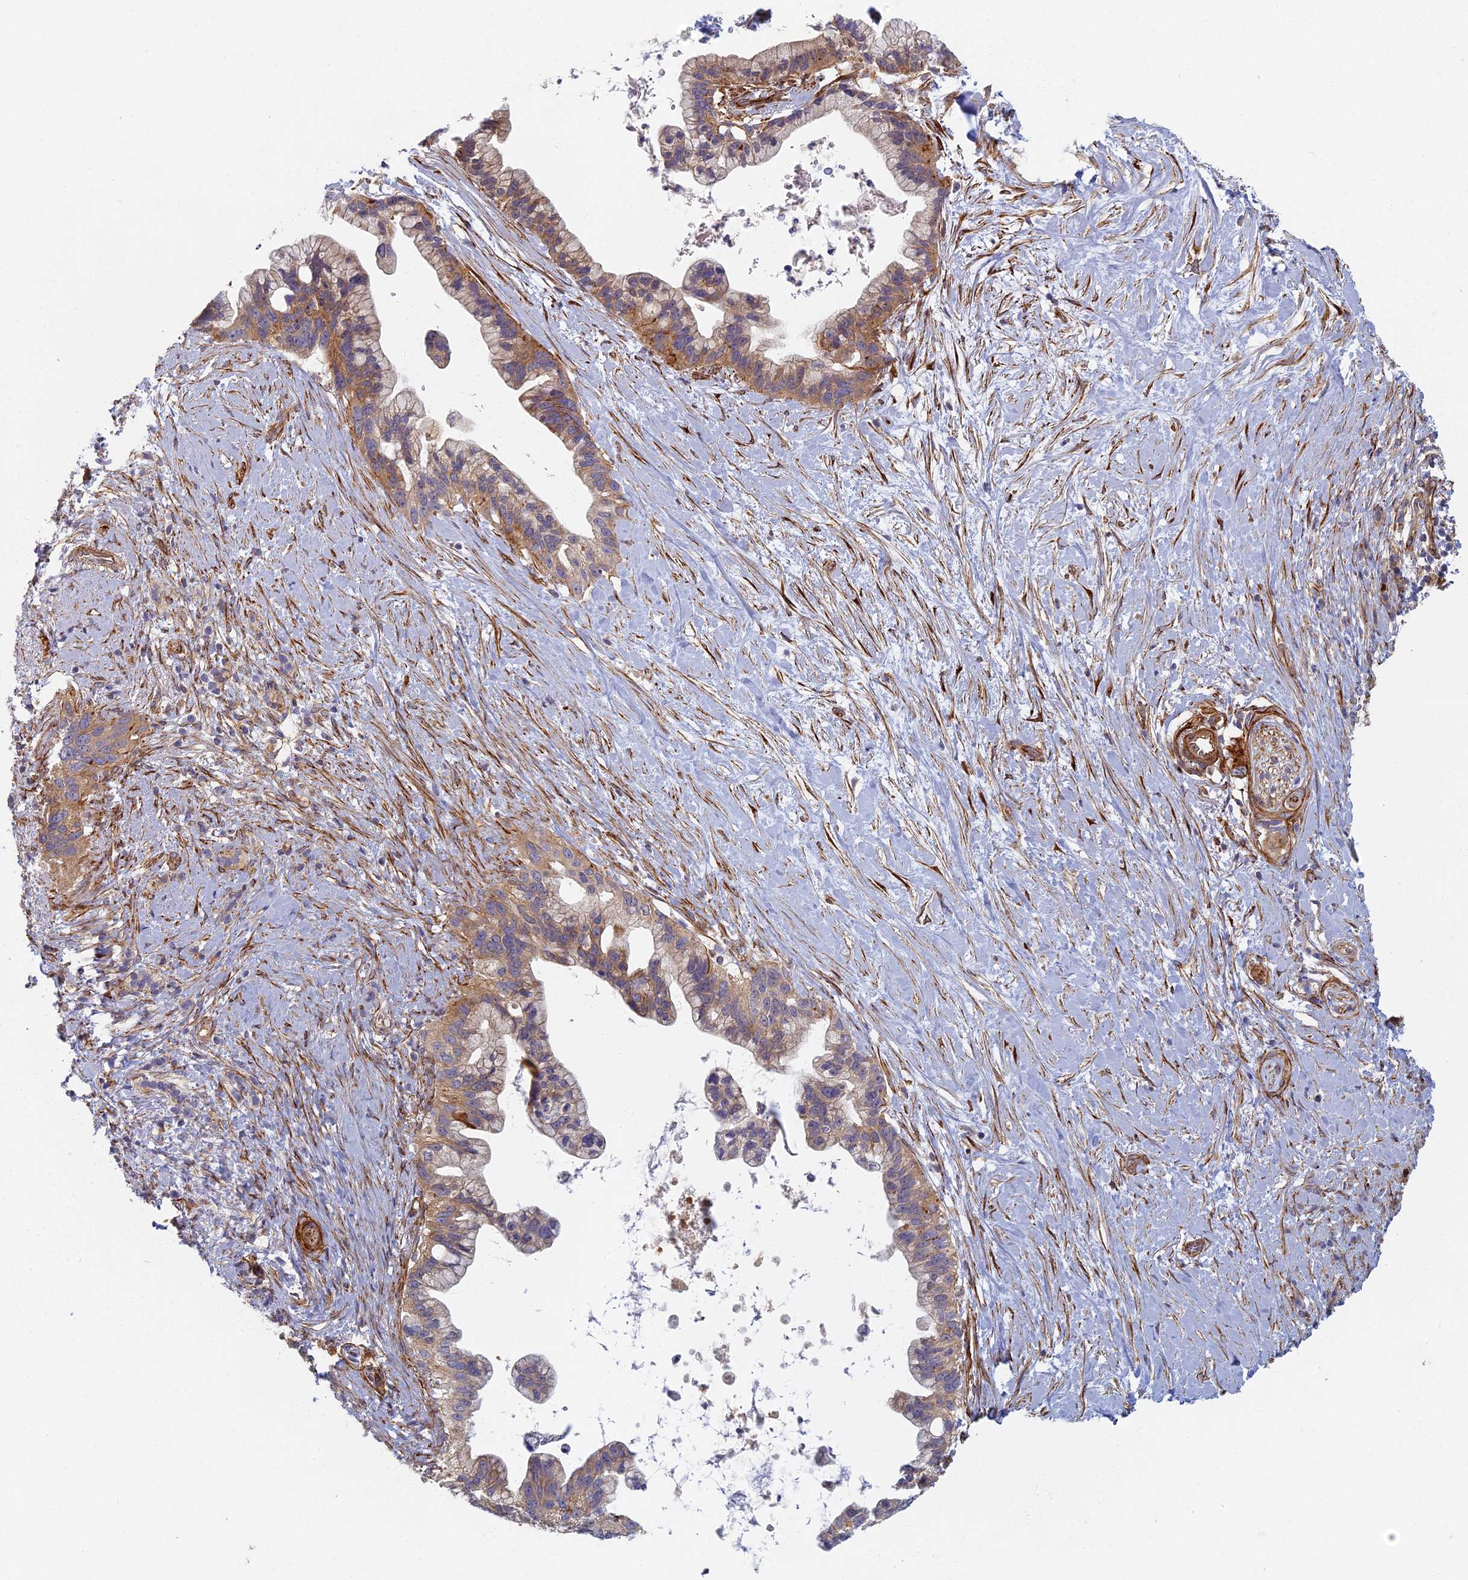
{"staining": {"intensity": "weak", "quantity": ">75%", "location": "cytoplasmic/membranous"}, "tissue": "pancreatic cancer", "cell_type": "Tumor cells", "image_type": "cancer", "snomed": [{"axis": "morphology", "description": "Adenocarcinoma, NOS"}, {"axis": "topography", "description": "Pancreas"}], "caption": "Immunohistochemistry staining of pancreatic cancer, which reveals low levels of weak cytoplasmic/membranous staining in approximately >75% of tumor cells indicating weak cytoplasmic/membranous protein positivity. The staining was performed using DAB (brown) for protein detection and nuclei were counterstained in hematoxylin (blue).", "gene": "ABCB10", "patient": {"sex": "female", "age": 83}}